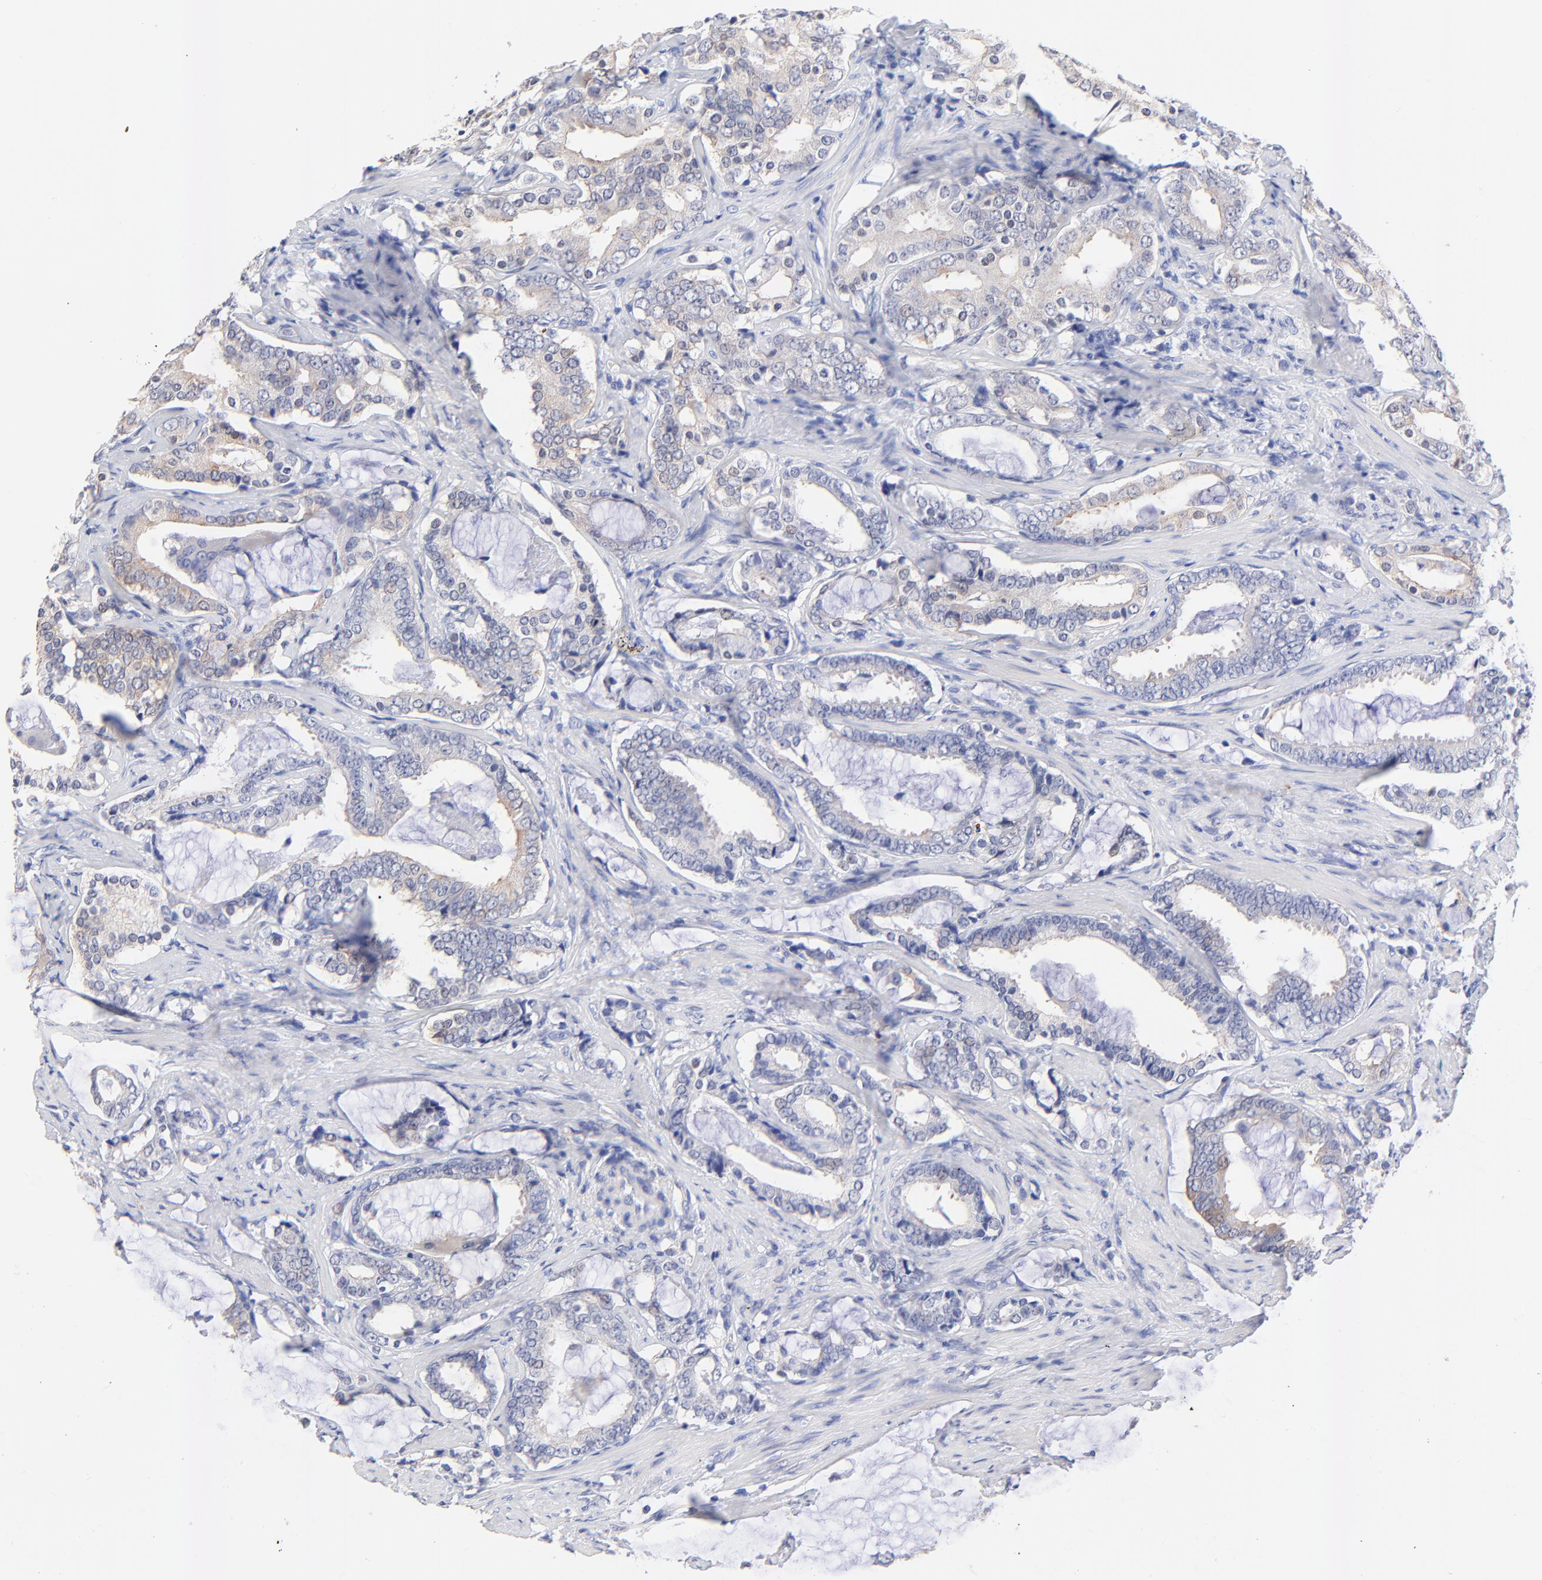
{"staining": {"intensity": "weak", "quantity": "25%-75%", "location": "cytoplasmic/membranous"}, "tissue": "prostate cancer", "cell_type": "Tumor cells", "image_type": "cancer", "snomed": [{"axis": "morphology", "description": "Adenocarcinoma, Low grade"}, {"axis": "topography", "description": "Prostate"}], "caption": "Prostate cancer tissue exhibits weak cytoplasmic/membranous staining in about 25%-75% of tumor cells, visualized by immunohistochemistry. Using DAB (brown) and hematoxylin (blue) stains, captured at high magnification using brightfield microscopy.", "gene": "FAM117B", "patient": {"sex": "male", "age": 59}}